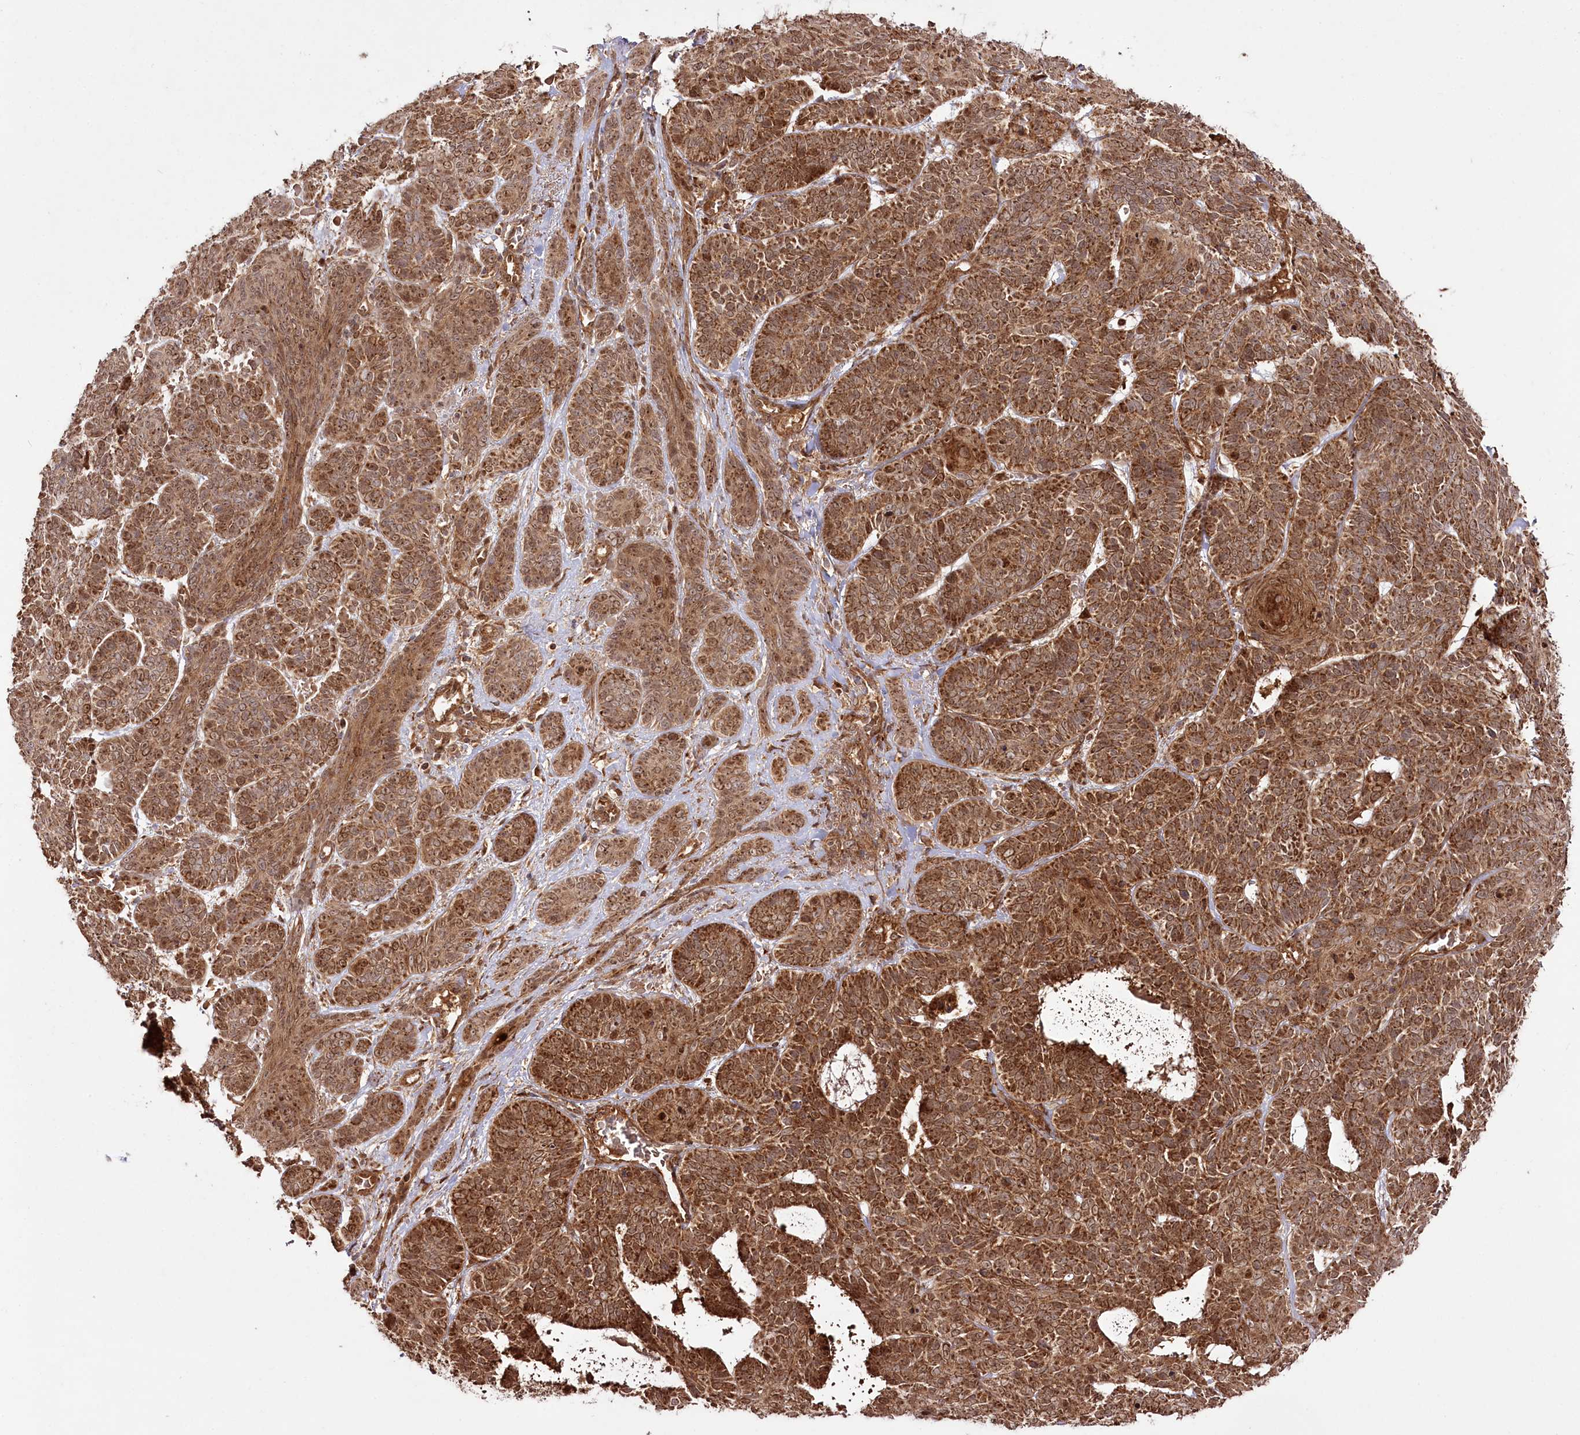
{"staining": {"intensity": "moderate", "quantity": ">75%", "location": "cytoplasmic/membranous"}, "tissue": "skin cancer", "cell_type": "Tumor cells", "image_type": "cancer", "snomed": [{"axis": "morphology", "description": "Basal cell carcinoma"}, {"axis": "topography", "description": "Skin"}], "caption": "IHC of human skin cancer (basal cell carcinoma) shows medium levels of moderate cytoplasmic/membranous staining in about >75% of tumor cells.", "gene": "REXO2", "patient": {"sex": "male", "age": 85}}